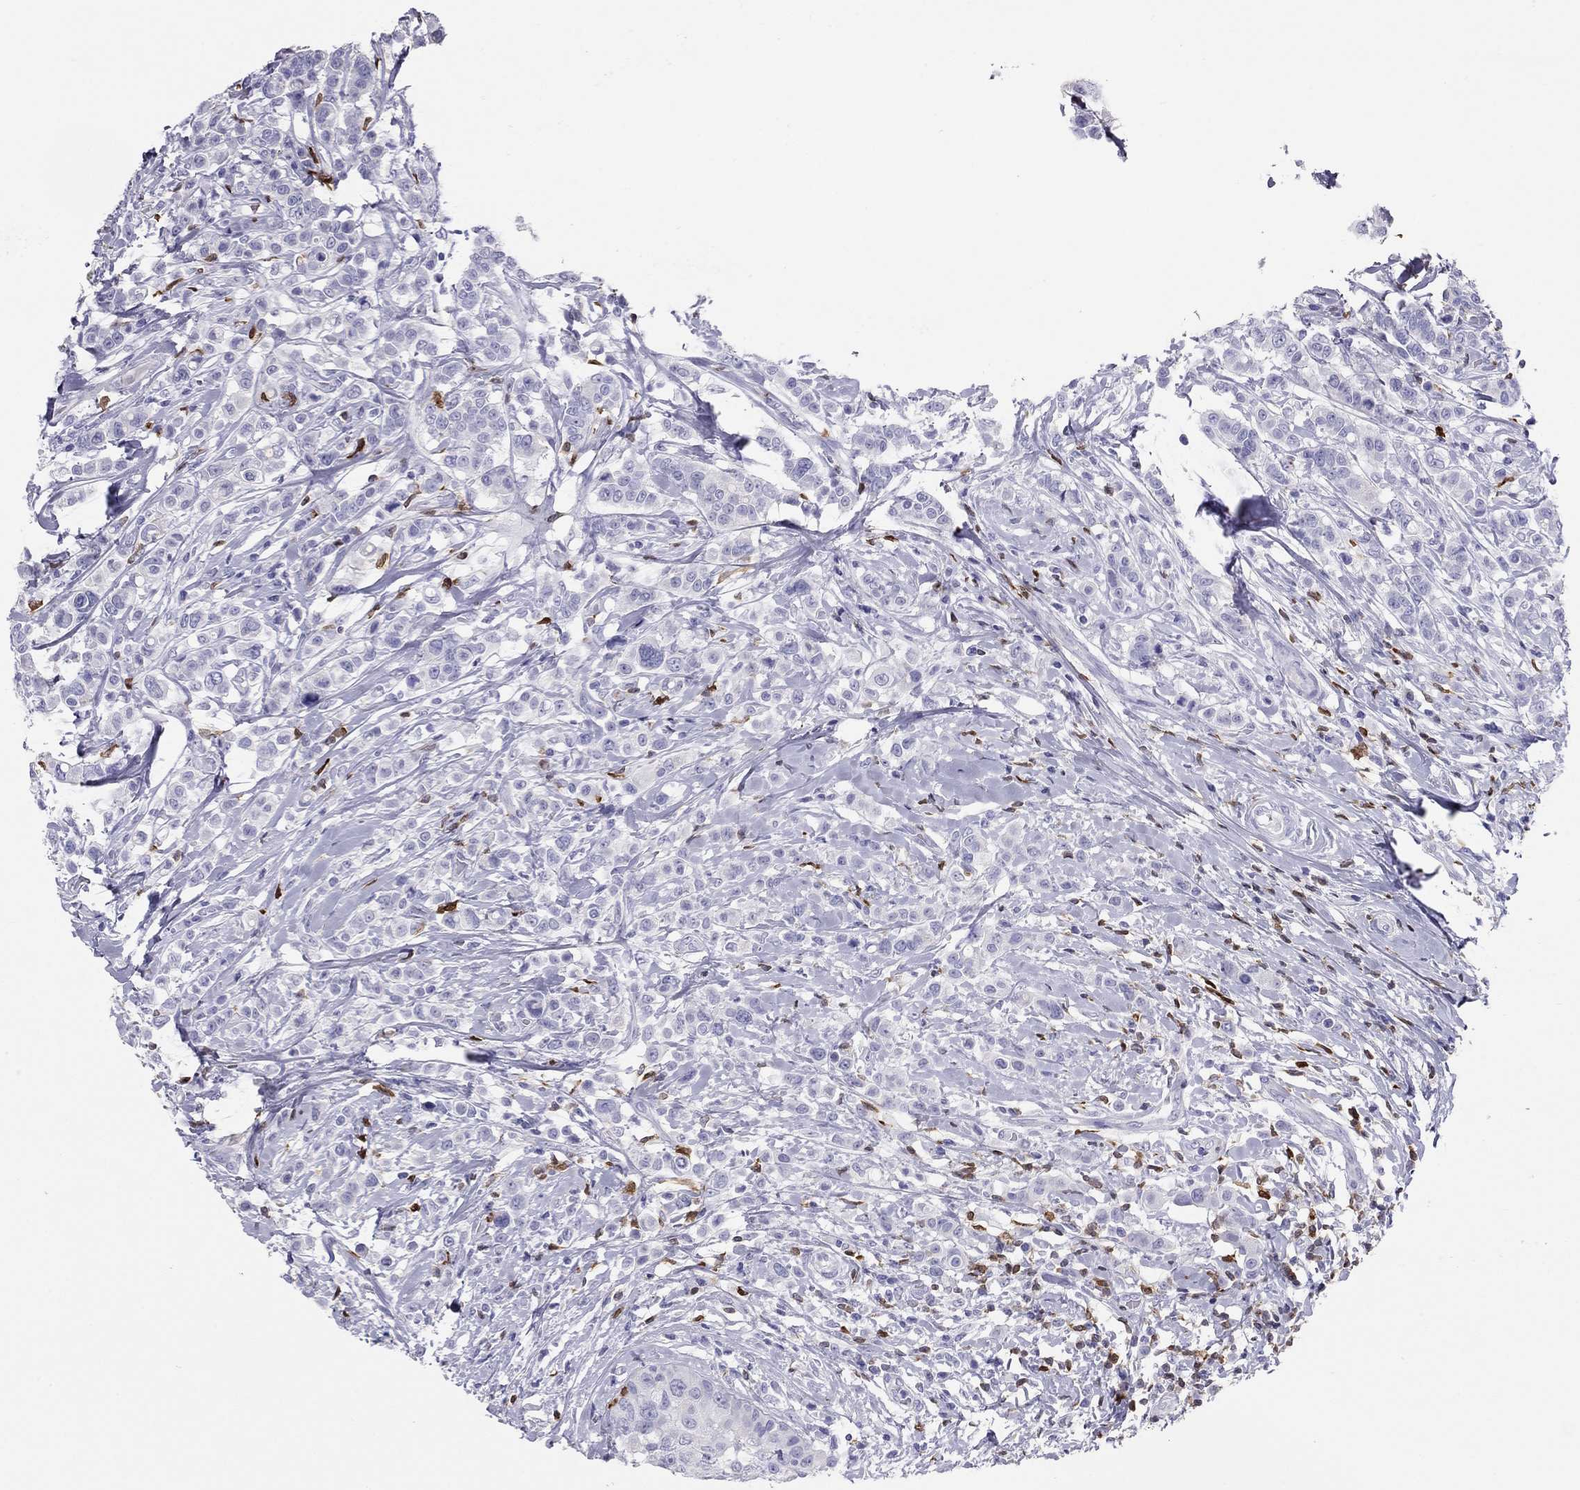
{"staining": {"intensity": "negative", "quantity": "none", "location": "none"}, "tissue": "breast cancer", "cell_type": "Tumor cells", "image_type": "cancer", "snomed": [{"axis": "morphology", "description": "Duct carcinoma"}, {"axis": "topography", "description": "Breast"}], "caption": "Tumor cells show no significant positivity in breast cancer (invasive ductal carcinoma). The staining is performed using DAB brown chromogen with nuclei counter-stained in using hematoxylin.", "gene": "SH2D2A", "patient": {"sex": "female", "age": 27}}